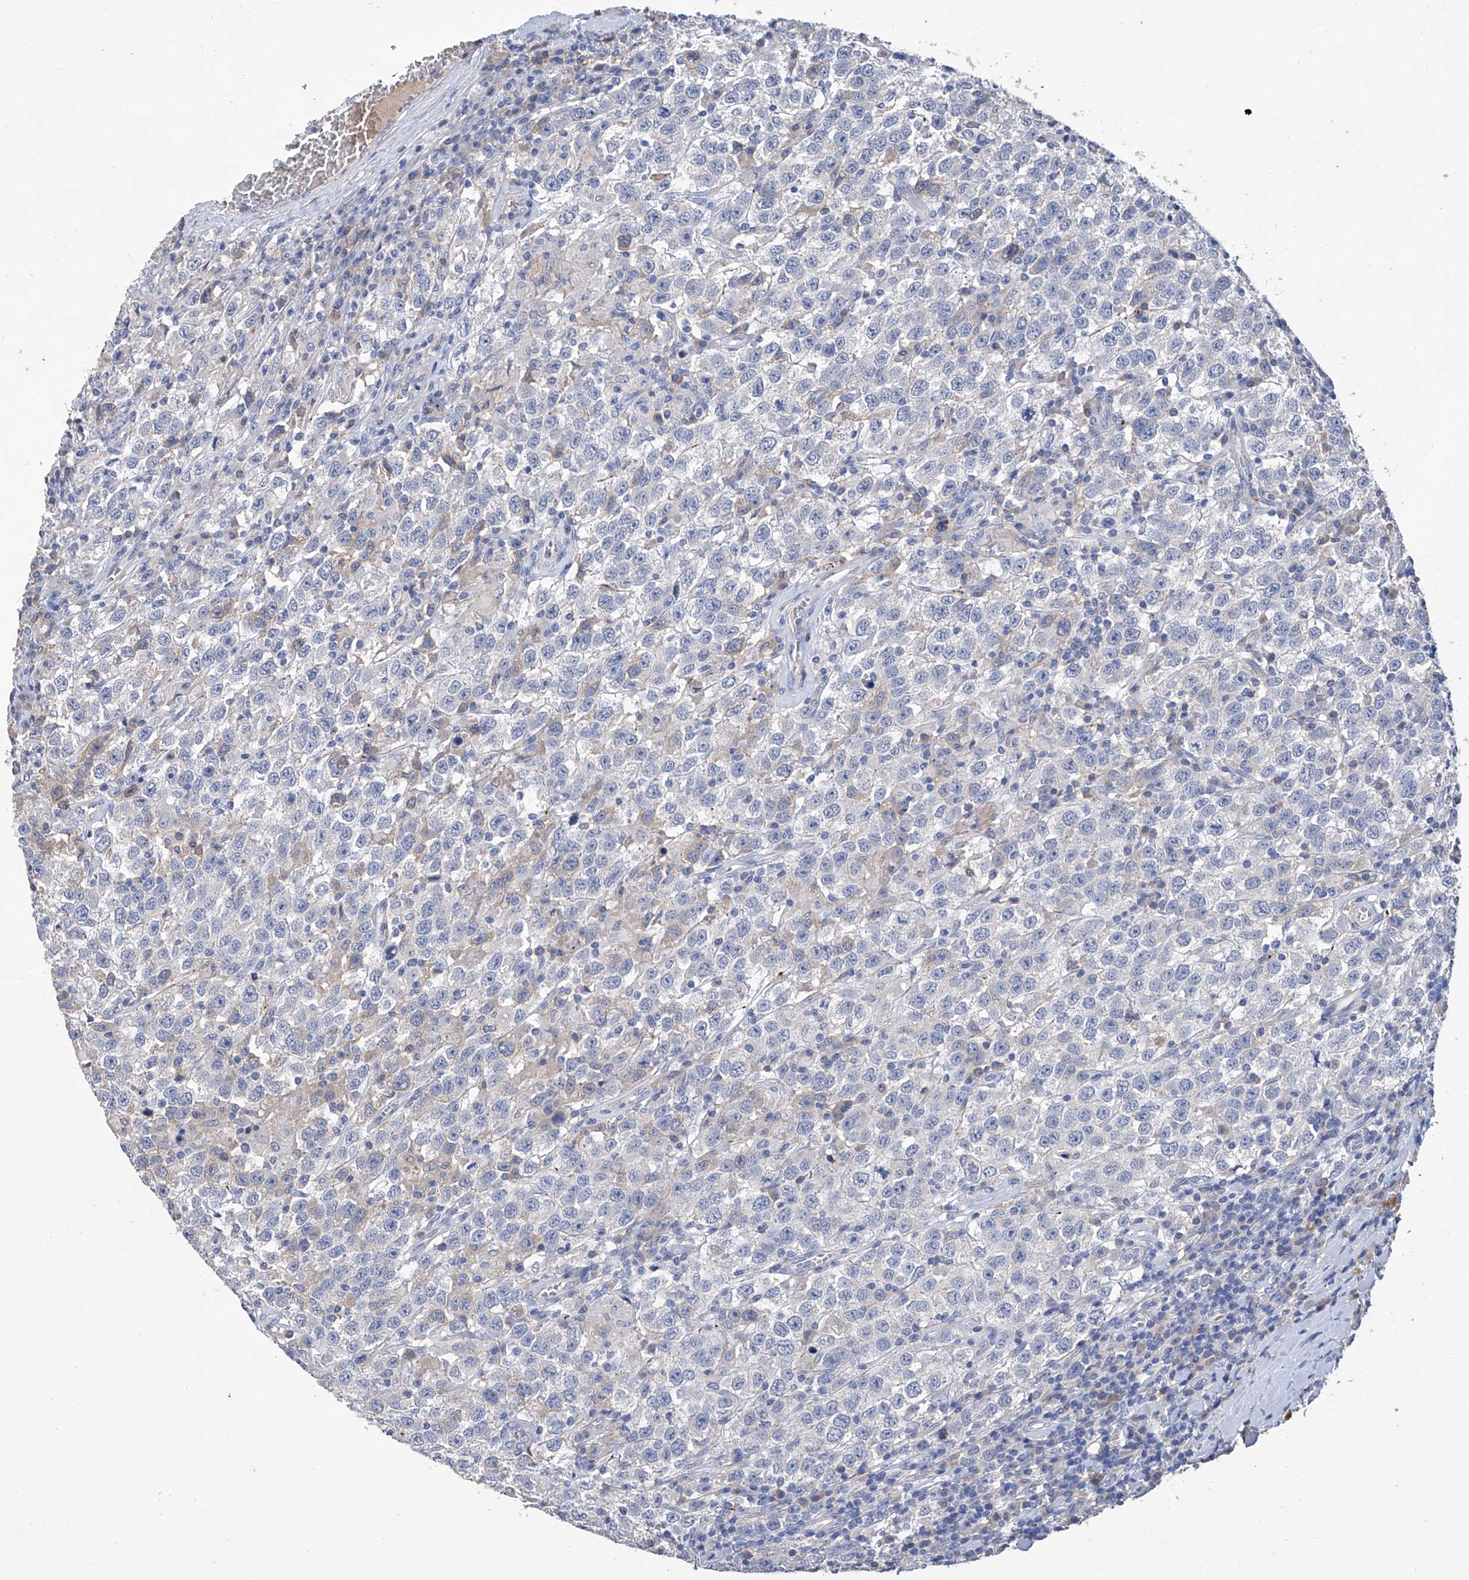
{"staining": {"intensity": "negative", "quantity": "none", "location": "none"}, "tissue": "testis cancer", "cell_type": "Tumor cells", "image_type": "cancer", "snomed": [{"axis": "morphology", "description": "Seminoma, NOS"}, {"axis": "topography", "description": "Testis"}], "caption": "A micrograph of human seminoma (testis) is negative for staining in tumor cells.", "gene": "GPT", "patient": {"sex": "male", "age": 41}}